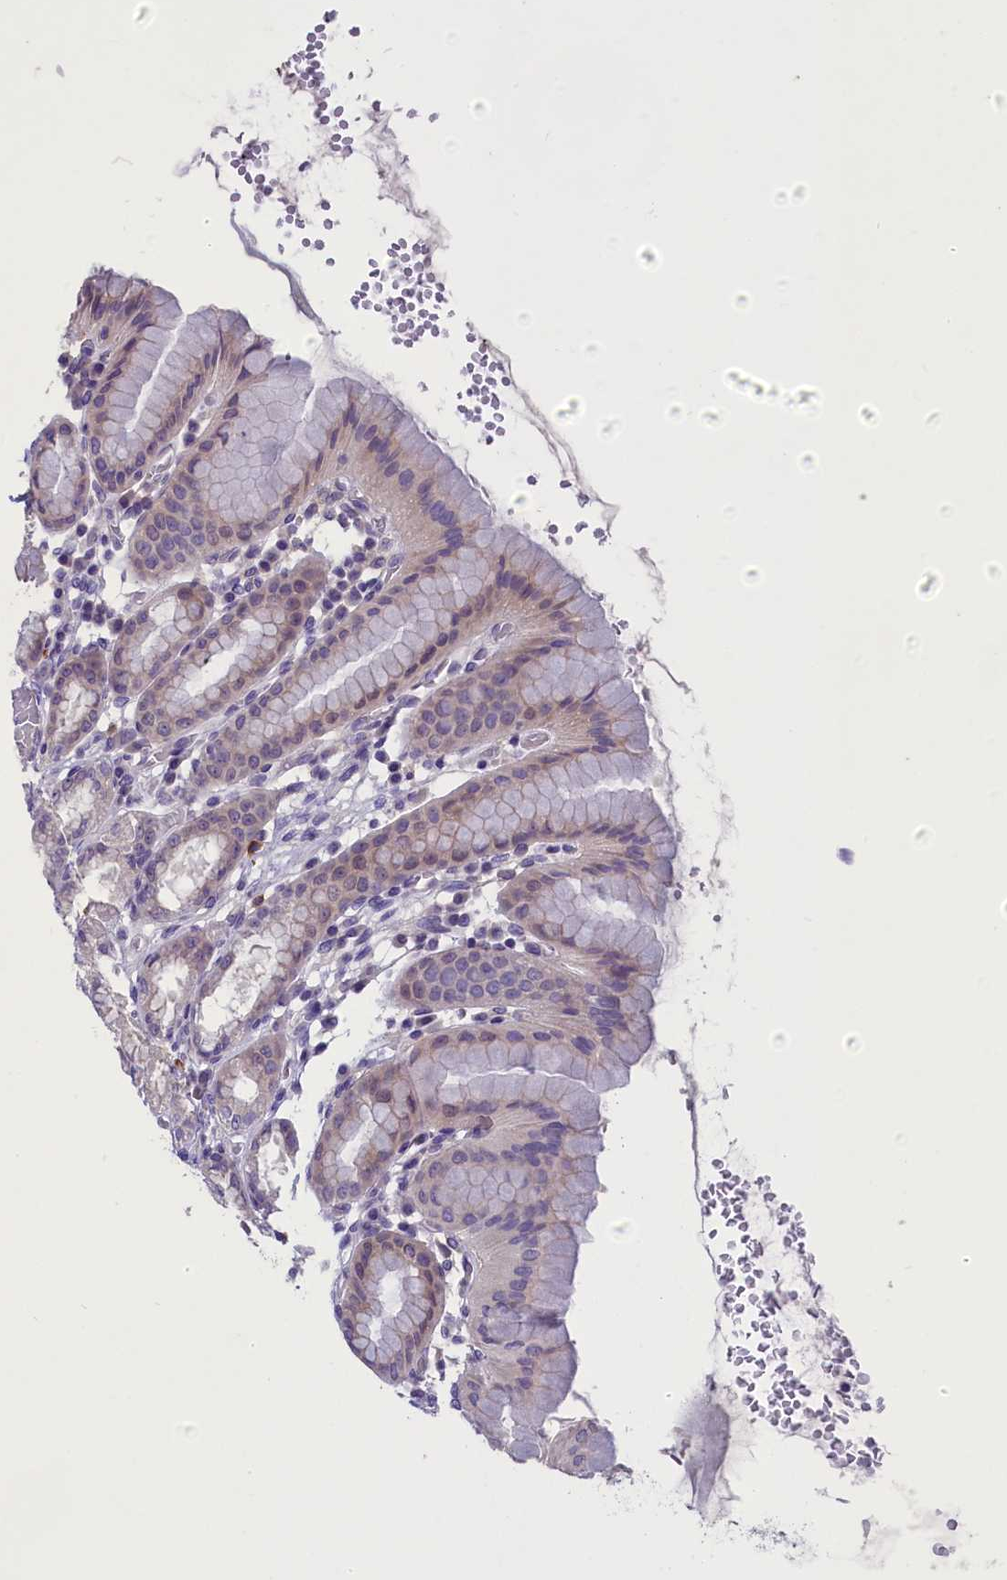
{"staining": {"intensity": "weak", "quantity": "<25%", "location": "cytoplasmic/membranous"}, "tissue": "stomach", "cell_type": "Glandular cells", "image_type": "normal", "snomed": [{"axis": "morphology", "description": "Normal tissue, NOS"}, {"axis": "topography", "description": "Stomach, upper"}], "caption": "High power microscopy photomicrograph of an immunohistochemistry (IHC) photomicrograph of unremarkable stomach, revealing no significant staining in glandular cells. The staining is performed using DAB (3,3'-diaminobenzidine) brown chromogen with nuclei counter-stained in using hematoxylin.", "gene": "ENPP6", "patient": {"sex": "male", "age": 68}}